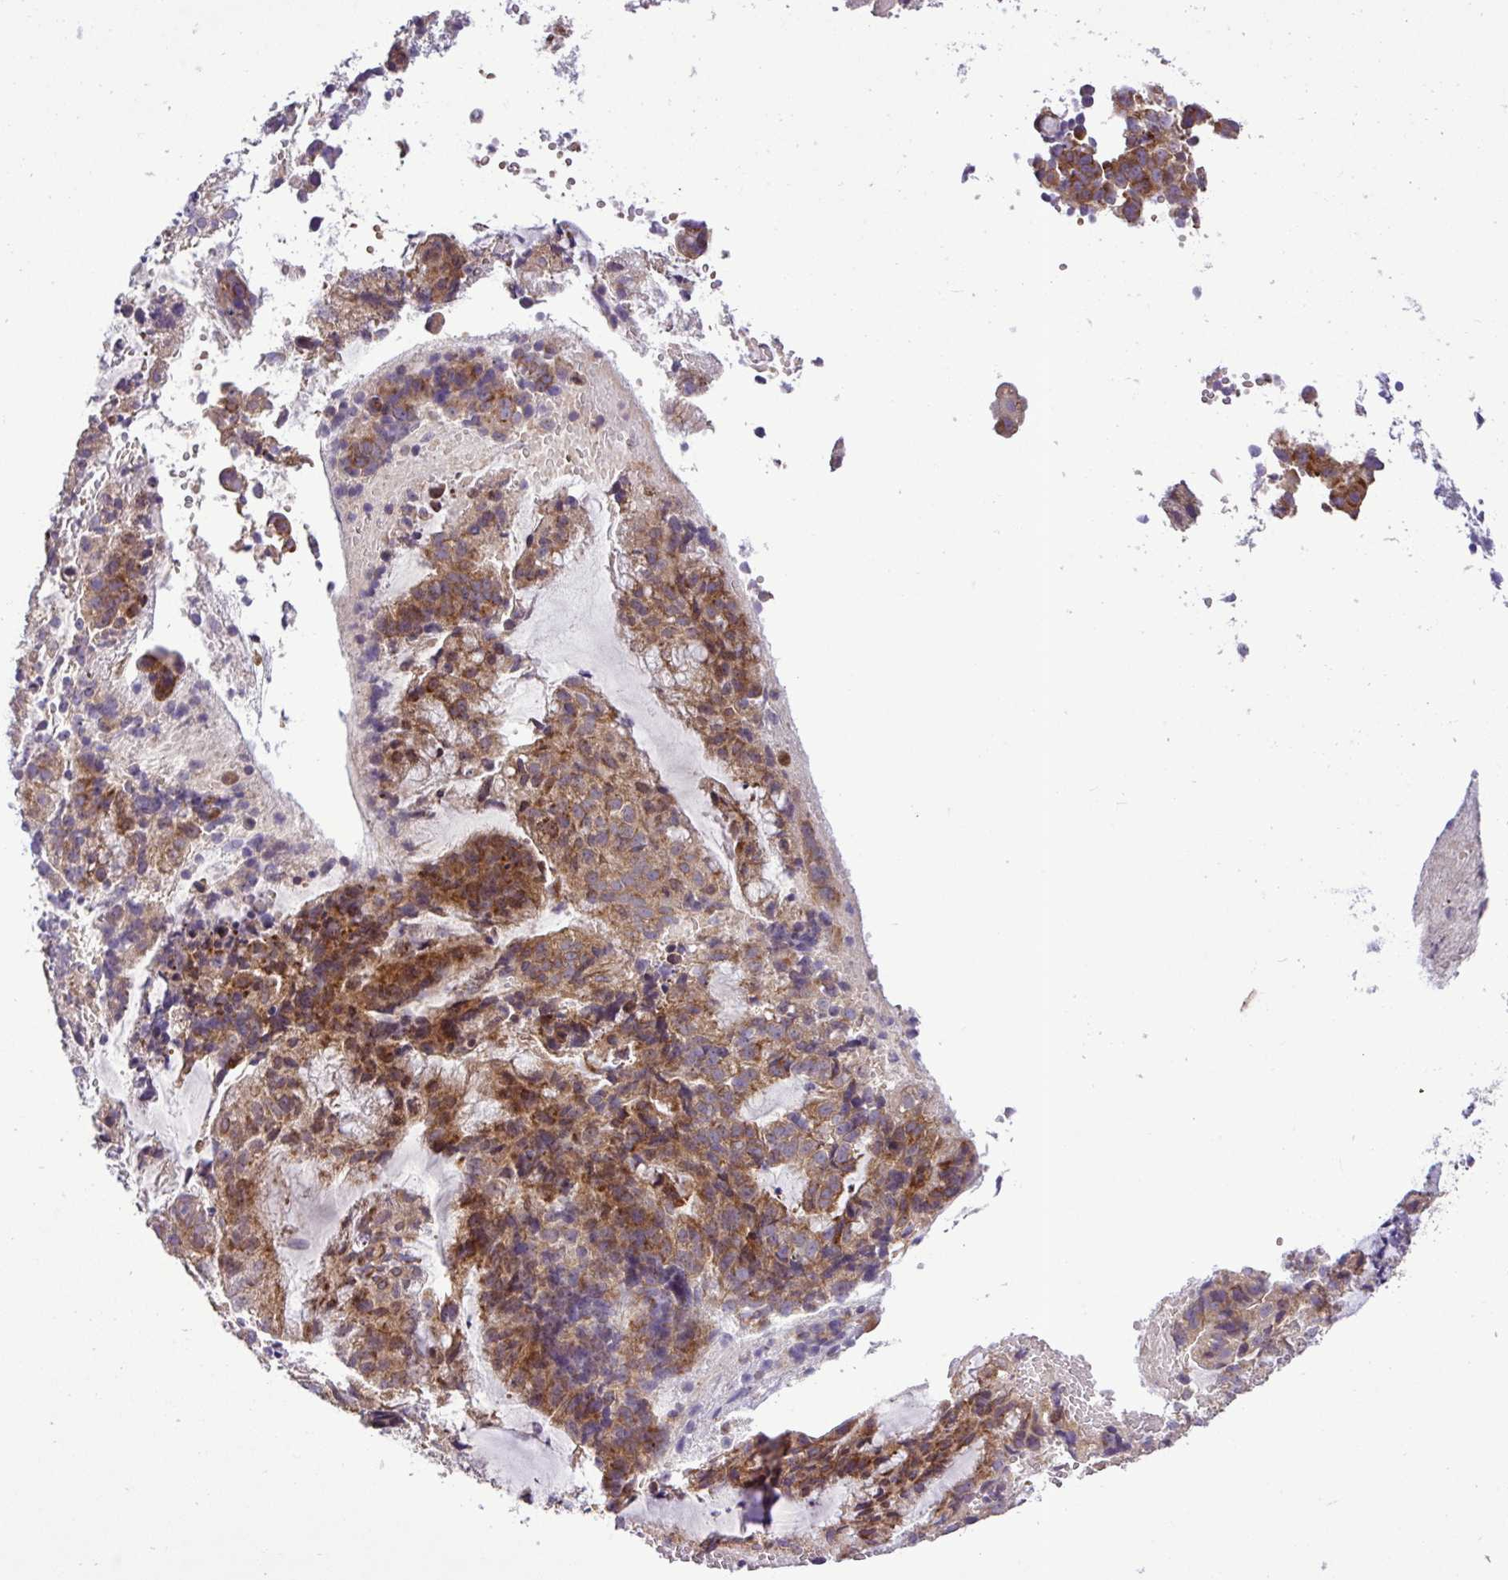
{"staining": {"intensity": "moderate", "quantity": ">75%", "location": "cytoplasmic/membranous"}, "tissue": "endometrial cancer", "cell_type": "Tumor cells", "image_type": "cancer", "snomed": [{"axis": "morphology", "description": "Adenocarcinoma, NOS"}, {"axis": "topography", "description": "Endometrium"}], "caption": "Endometrial cancer (adenocarcinoma) stained with a protein marker shows moderate staining in tumor cells.", "gene": "RPL13", "patient": {"sex": "female", "age": 76}}